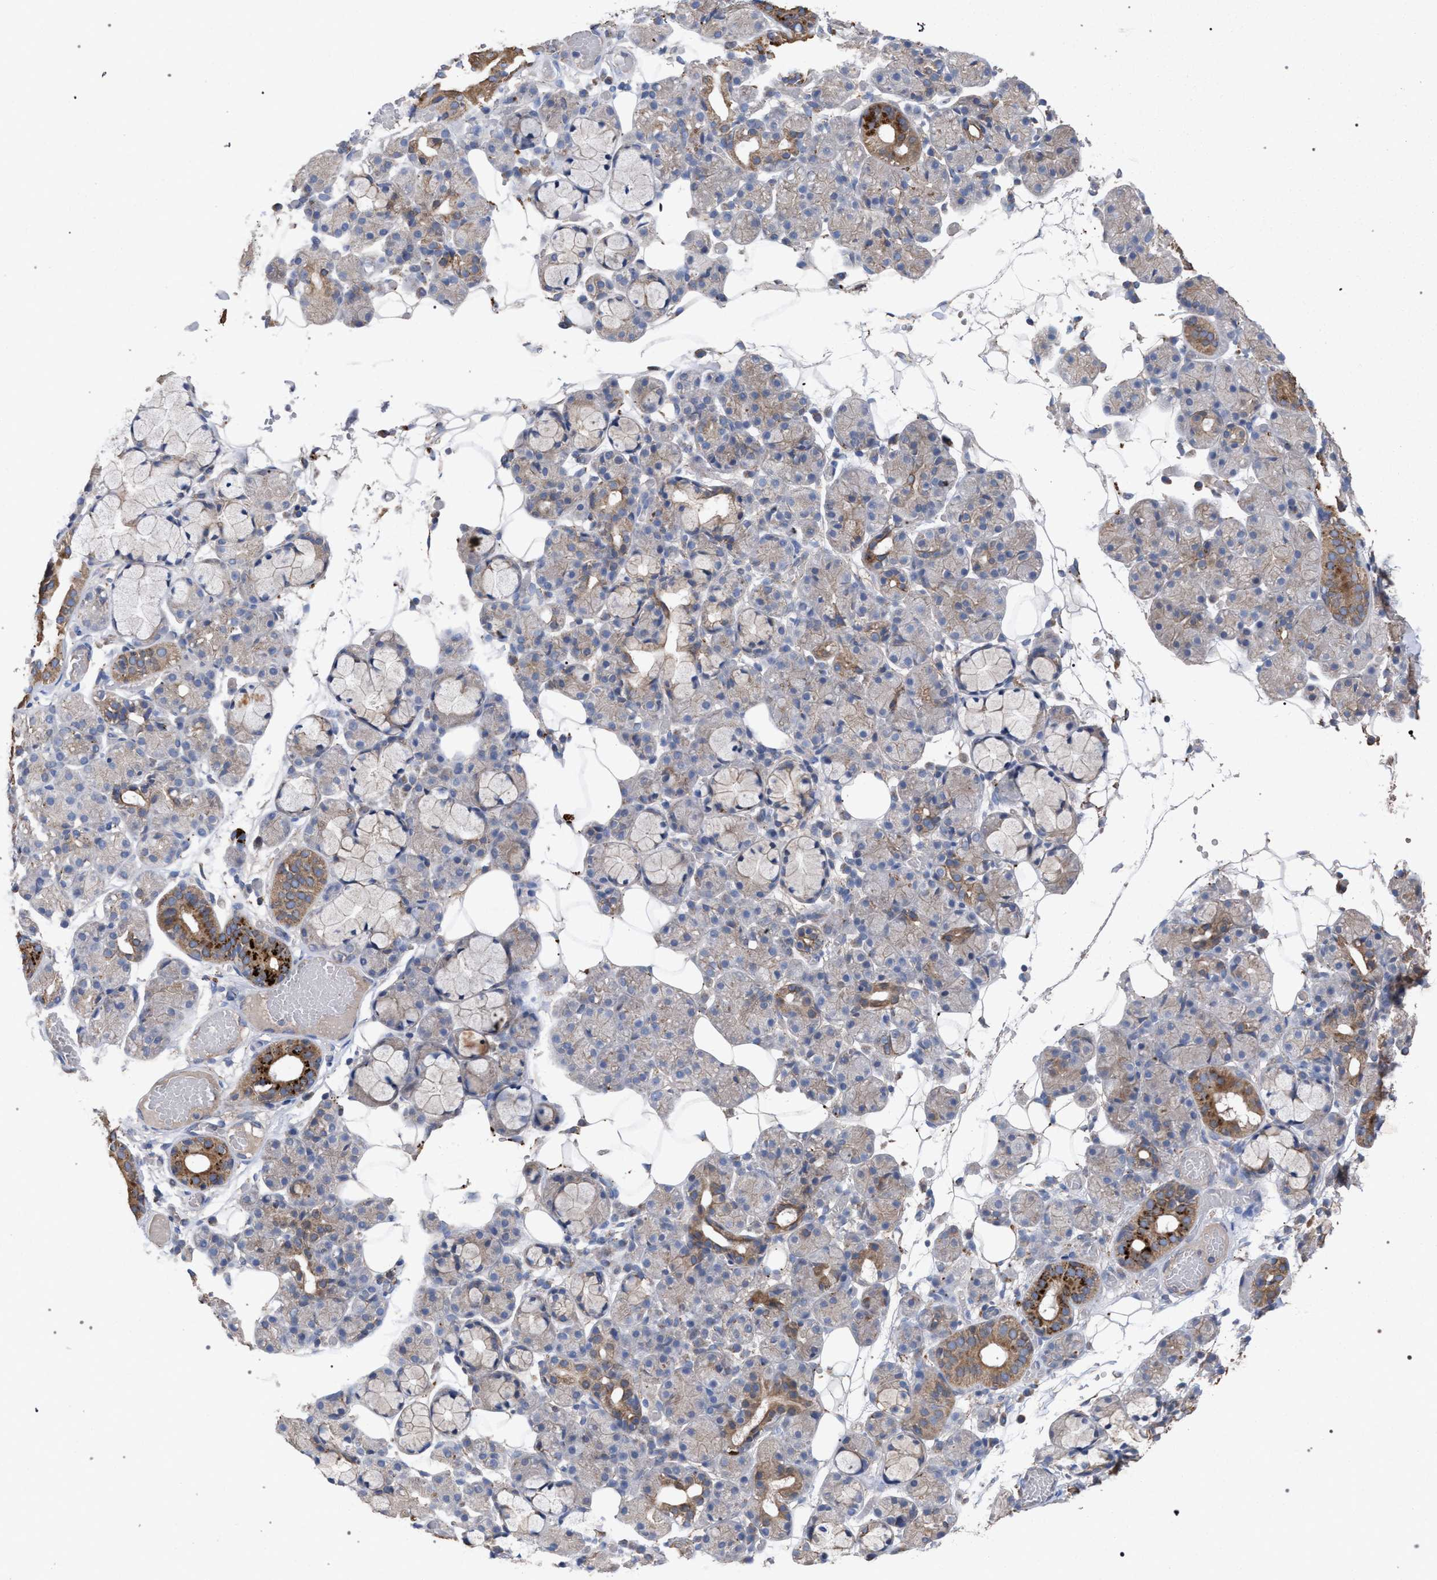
{"staining": {"intensity": "strong", "quantity": "<25%", "location": "cytoplasmic/membranous"}, "tissue": "salivary gland", "cell_type": "Glandular cells", "image_type": "normal", "snomed": [{"axis": "morphology", "description": "Normal tissue, NOS"}, {"axis": "topography", "description": "Salivary gland"}], "caption": "Protein analysis of unremarkable salivary gland reveals strong cytoplasmic/membranous positivity in about <25% of glandular cells.", "gene": "BCL2L12", "patient": {"sex": "male", "age": 63}}